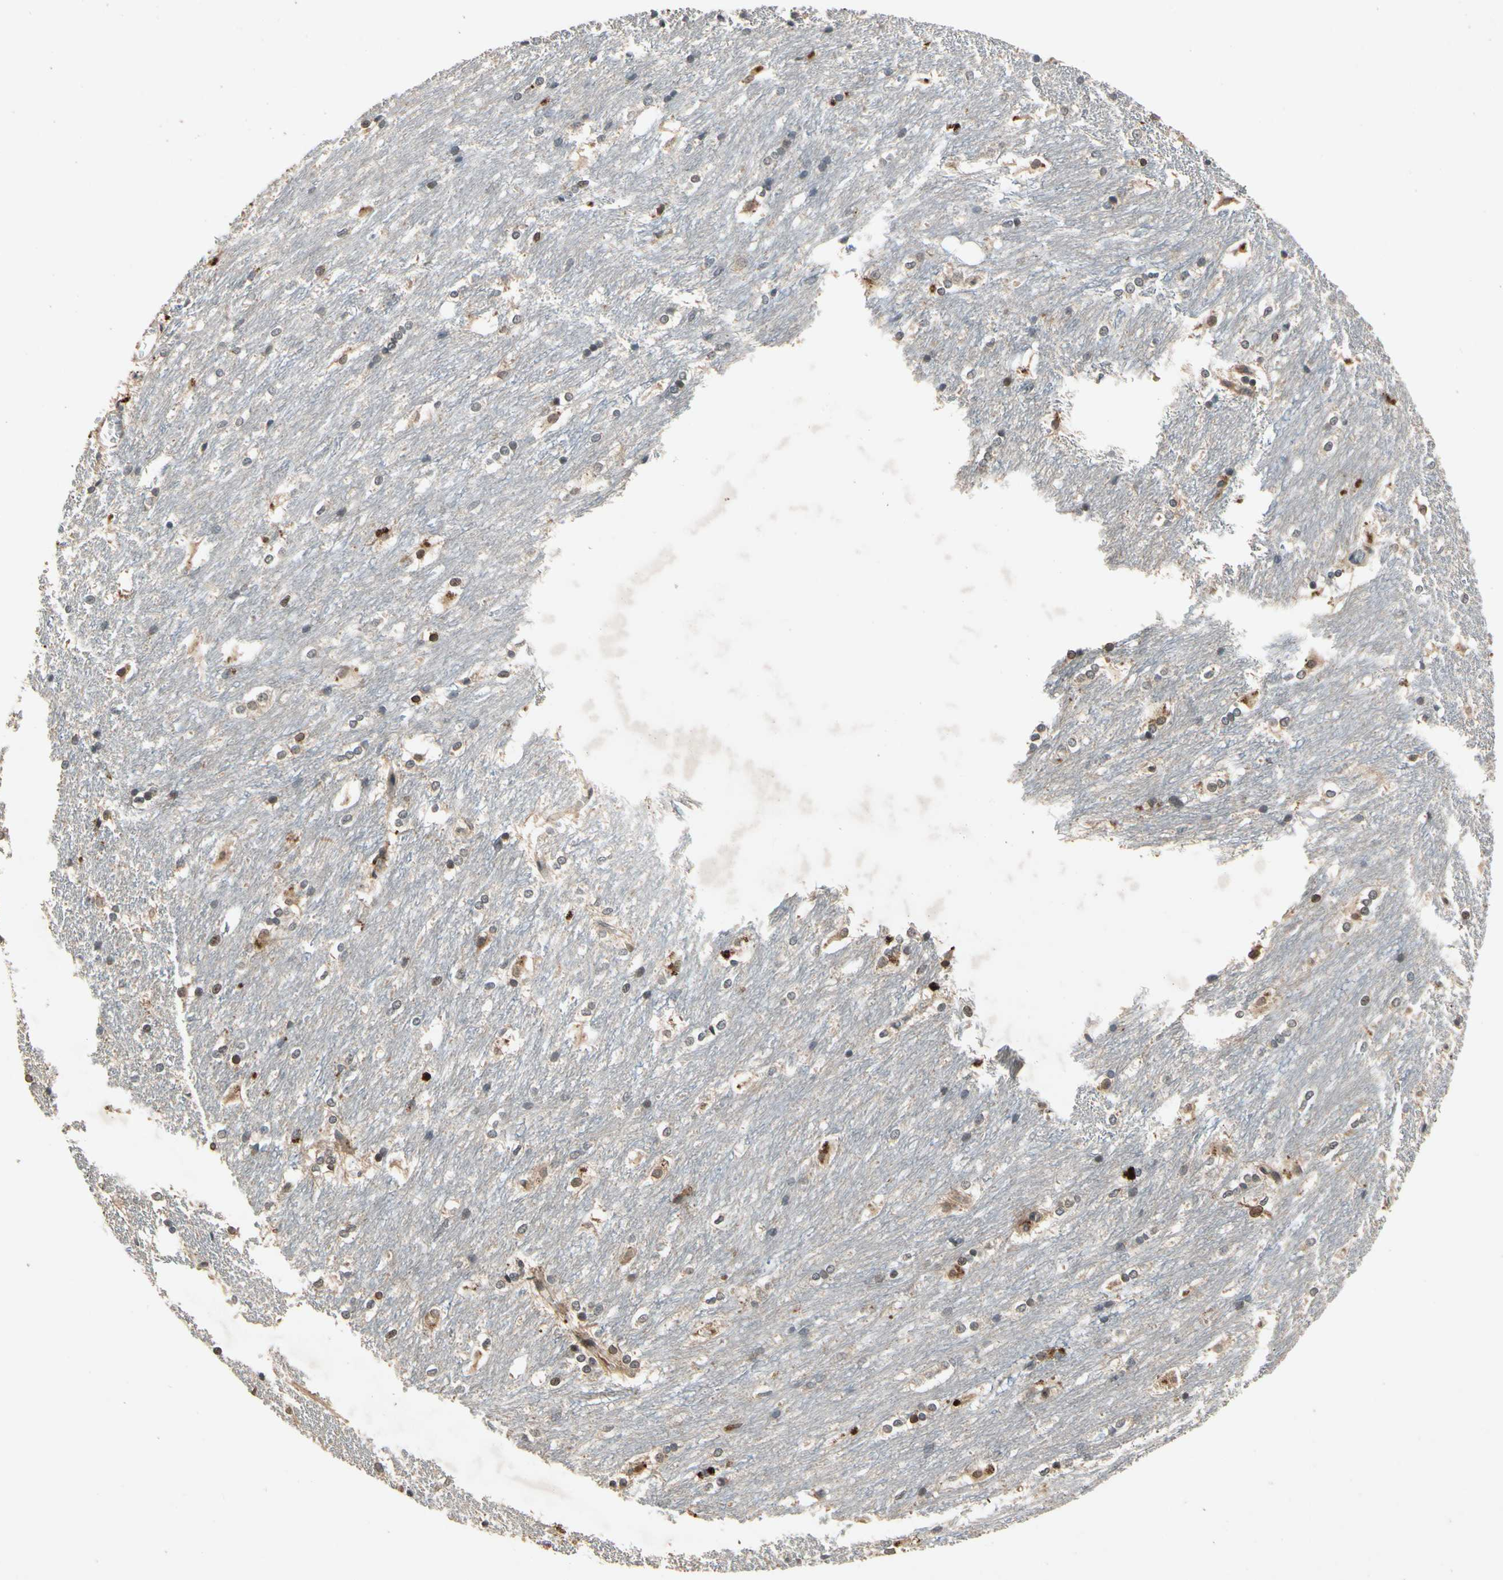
{"staining": {"intensity": "strong", "quantity": "25%-75%", "location": "cytoplasmic/membranous"}, "tissue": "caudate", "cell_type": "Glial cells", "image_type": "normal", "snomed": [{"axis": "morphology", "description": "Normal tissue, NOS"}, {"axis": "topography", "description": "Lateral ventricle wall"}], "caption": "Immunohistochemistry photomicrograph of unremarkable caudate stained for a protein (brown), which displays high levels of strong cytoplasmic/membranous expression in approximately 25%-75% of glial cells.", "gene": "DPY19L3", "patient": {"sex": "female", "age": 19}}